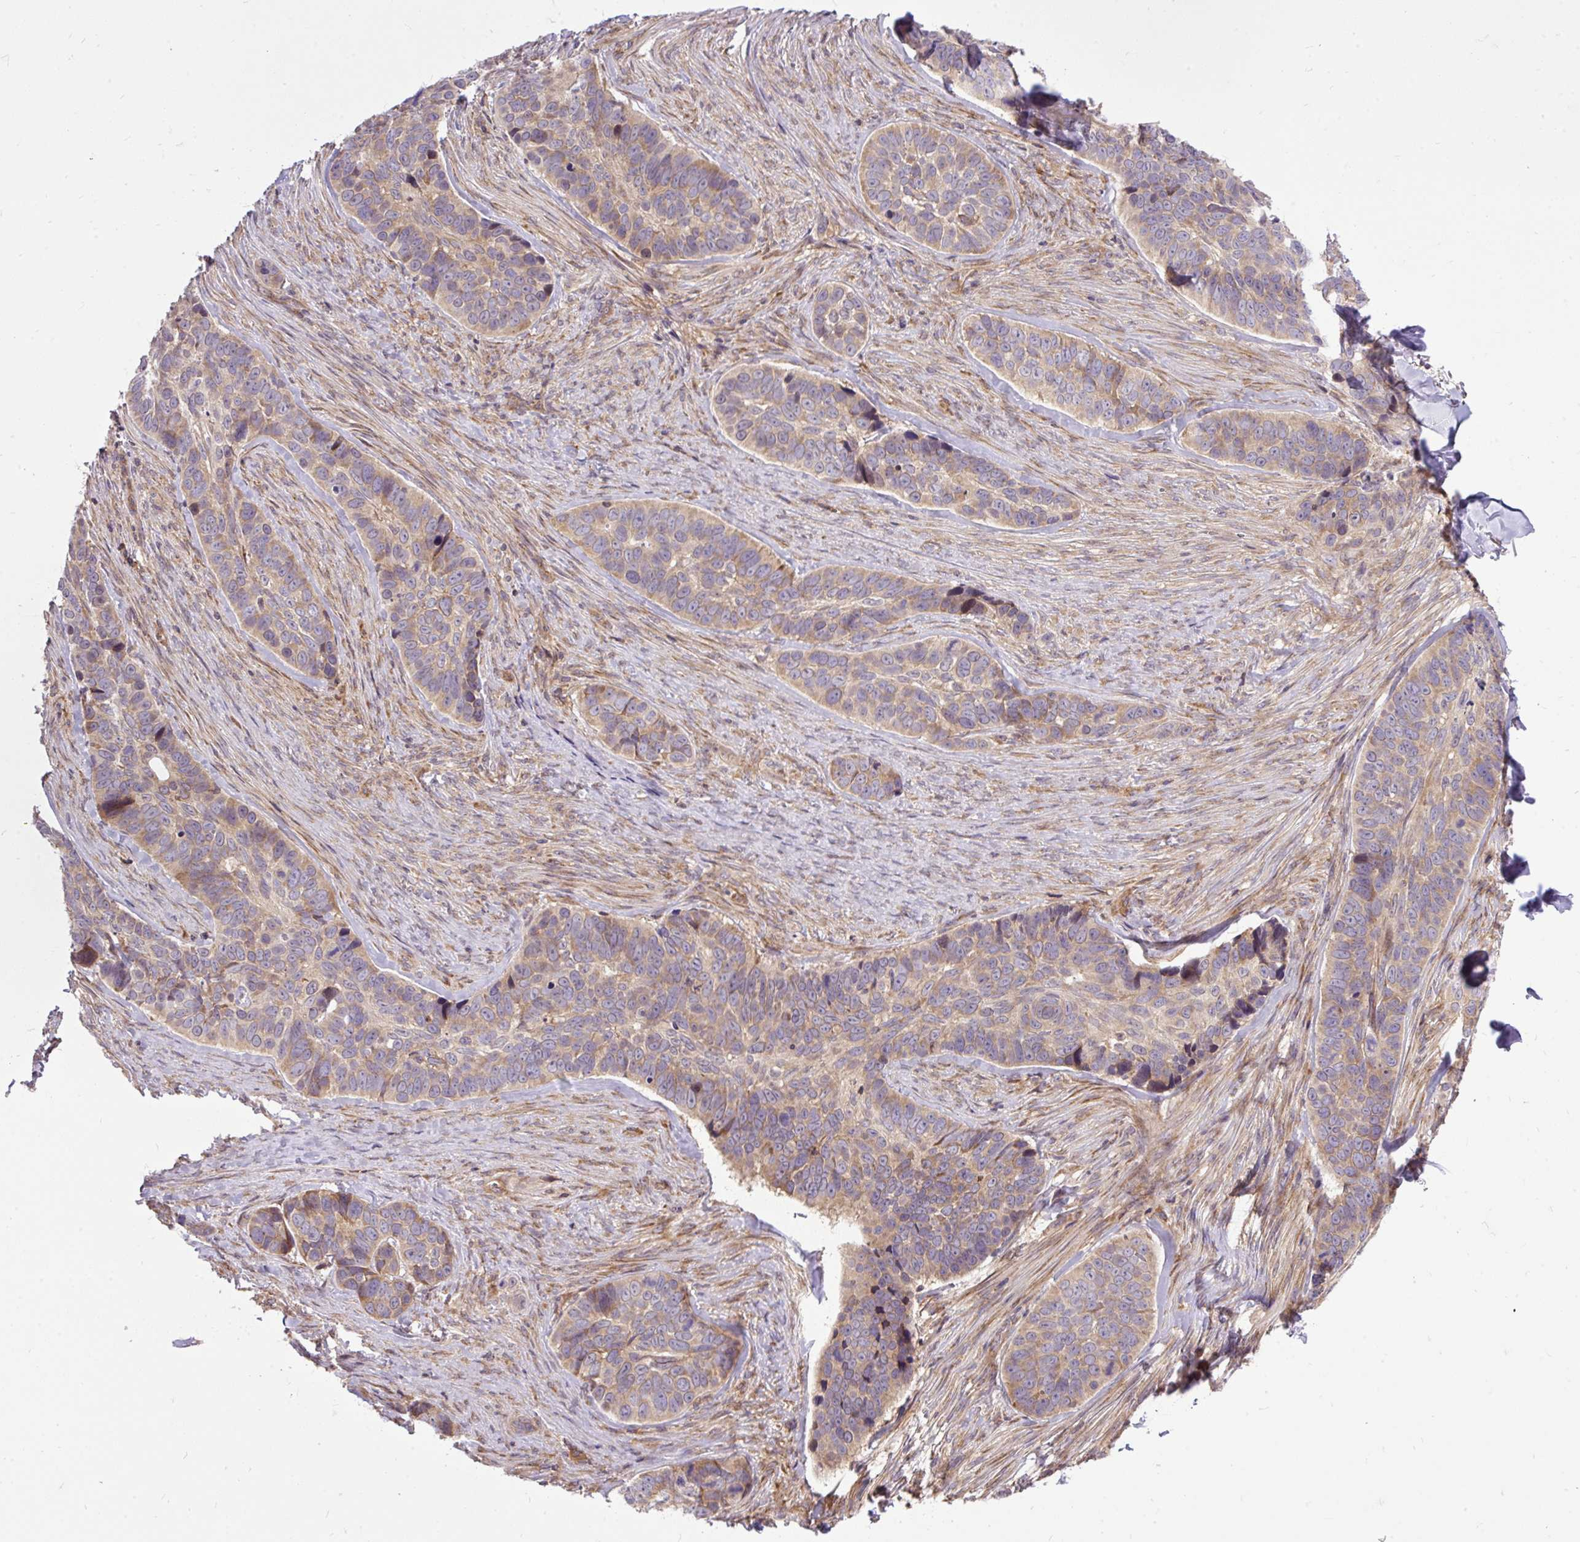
{"staining": {"intensity": "moderate", "quantity": "<25%", "location": "cytoplasmic/membranous"}, "tissue": "skin cancer", "cell_type": "Tumor cells", "image_type": "cancer", "snomed": [{"axis": "morphology", "description": "Basal cell carcinoma"}, {"axis": "topography", "description": "Skin"}], "caption": "DAB (3,3'-diaminobenzidine) immunohistochemical staining of skin cancer demonstrates moderate cytoplasmic/membranous protein expression in about <25% of tumor cells.", "gene": "TRIM17", "patient": {"sex": "female", "age": 82}}